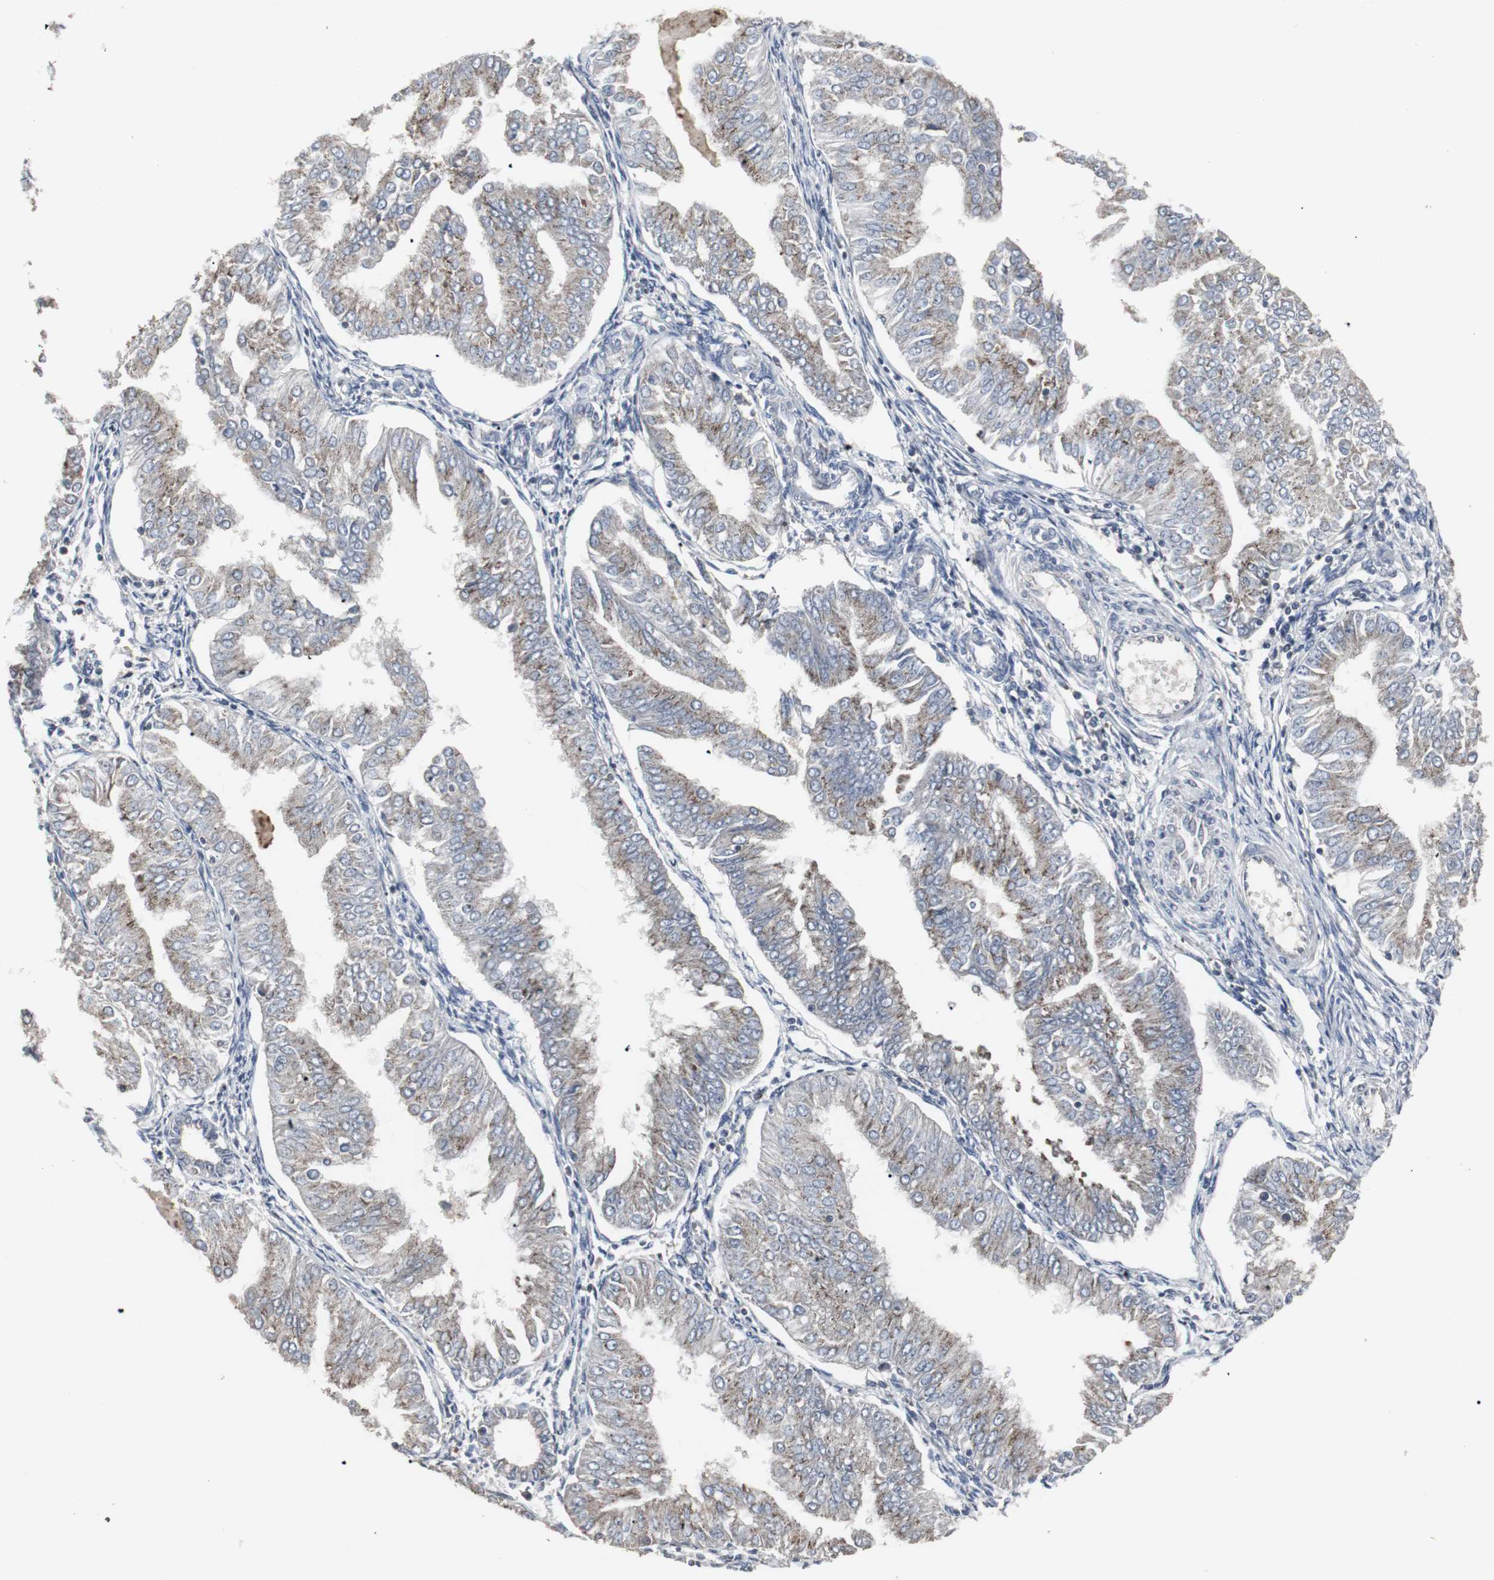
{"staining": {"intensity": "weak", "quantity": ">75%", "location": "cytoplasmic/membranous"}, "tissue": "endometrial cancer", "cell_type": "Tumor cells", "image_type": "cancer", "snomed": [{"axis": "morphology", "description": "Adenocarcinoma, NOS"}, {"axis": "topography", "description": "Endometrium"}], "caption": "Immunohistochemistry photomicrograph of human adenocarcinoma (endometrial) stained for a protein (brown), which demonstrates low levels of weak cytoplasmic/membranous expression in about >75% of tumor cells.", "gene": "ACAA1", "patient": {"sex": "female", "age": 53}}